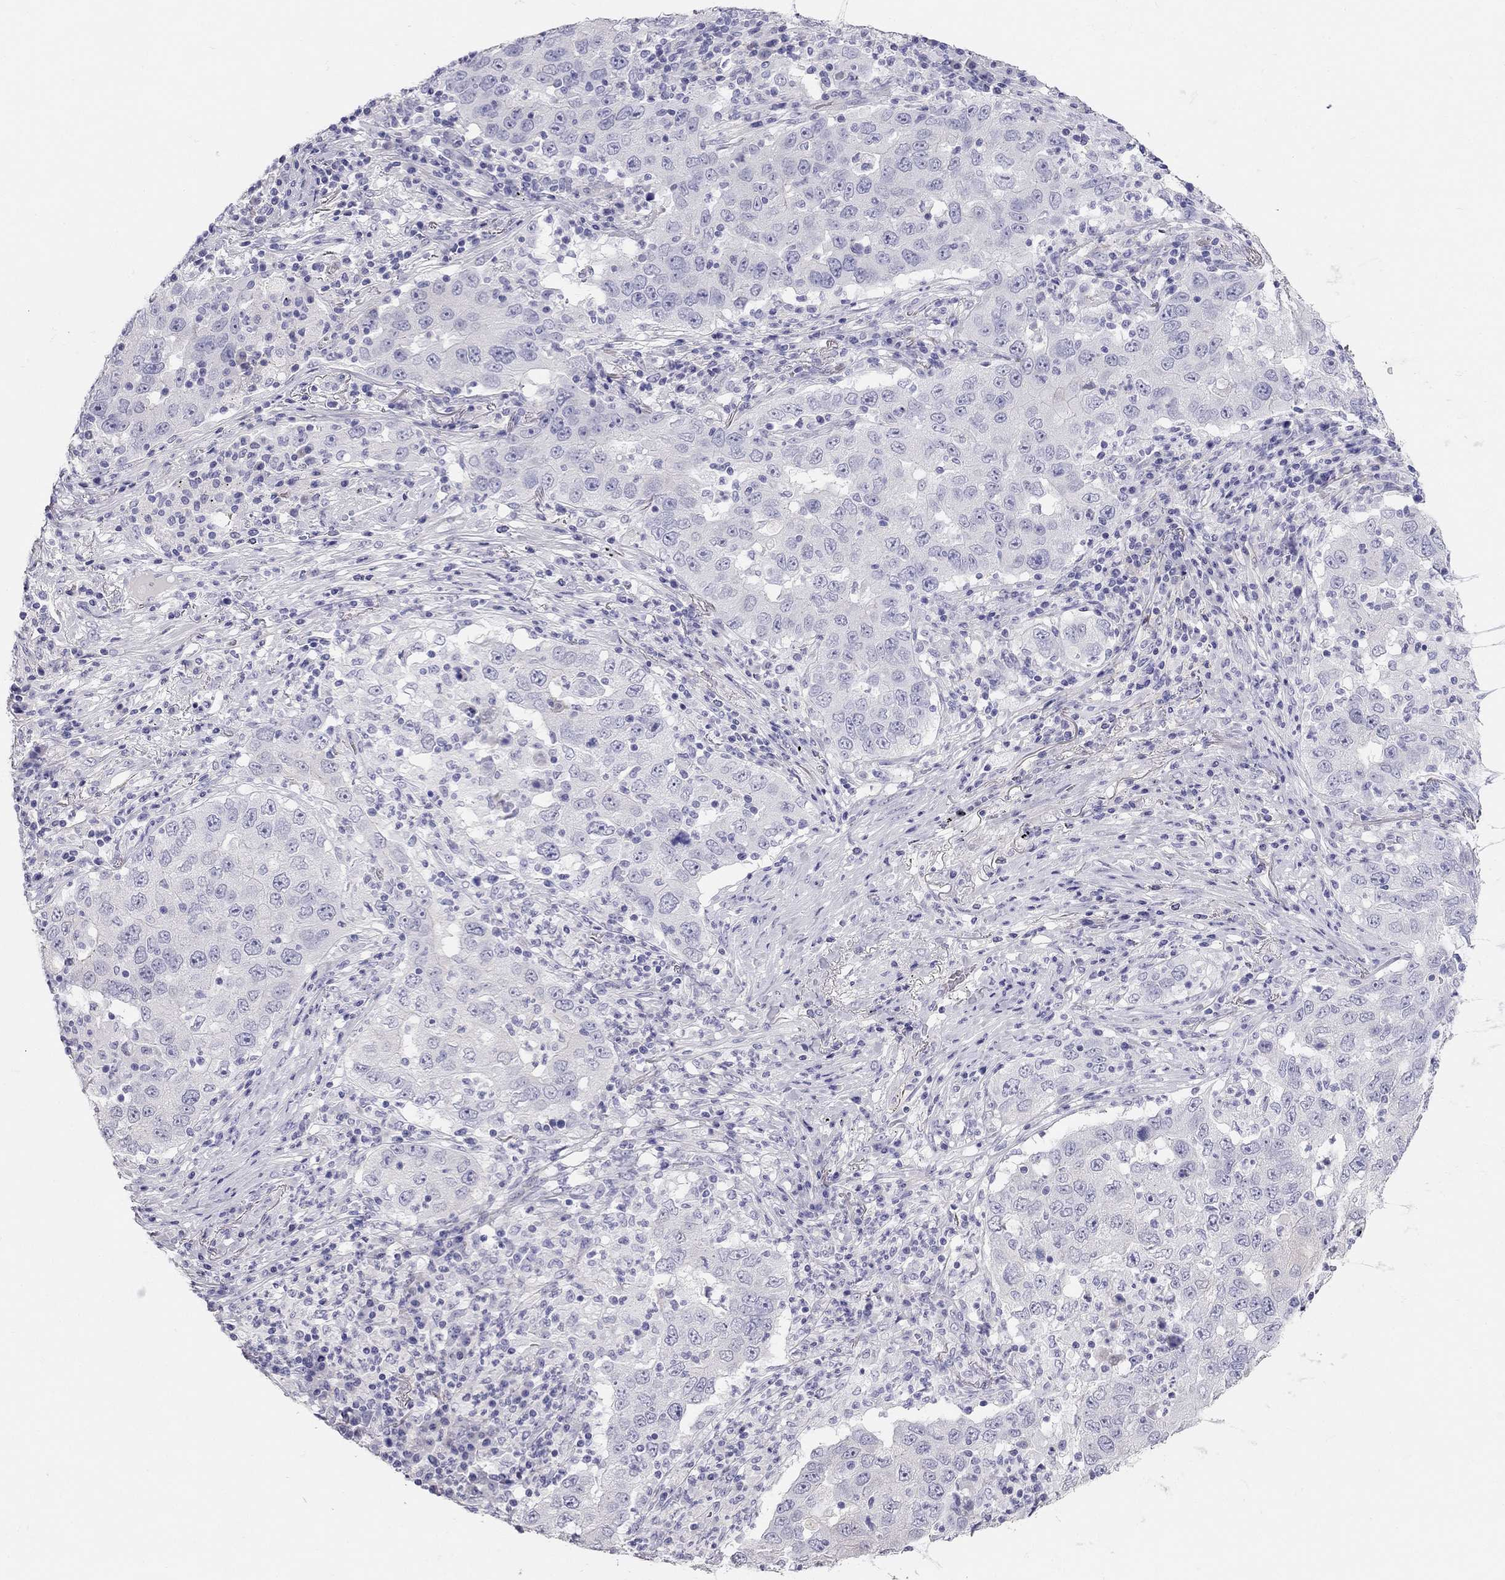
{"staining": {"intensity": "negative", "quantity": "none", "location": "none"}, "tissue": "lung cancer", "cell_type": "Tumor cells", "image_type": "cancer", "snomed": [{"axis": "morphology", "description": "Adenocarcinoma, NOS"}, {"axis": "topography", "description": "Lung"}], "caption": "Tumor cells show no significant protein staining in adenocarcinoma (lung). (DAB immunohistochemistry visualized using brightfield microscopy, high magnification).", "gene": "RFLNA", "patient": {"sex": "male", "age": 73}}